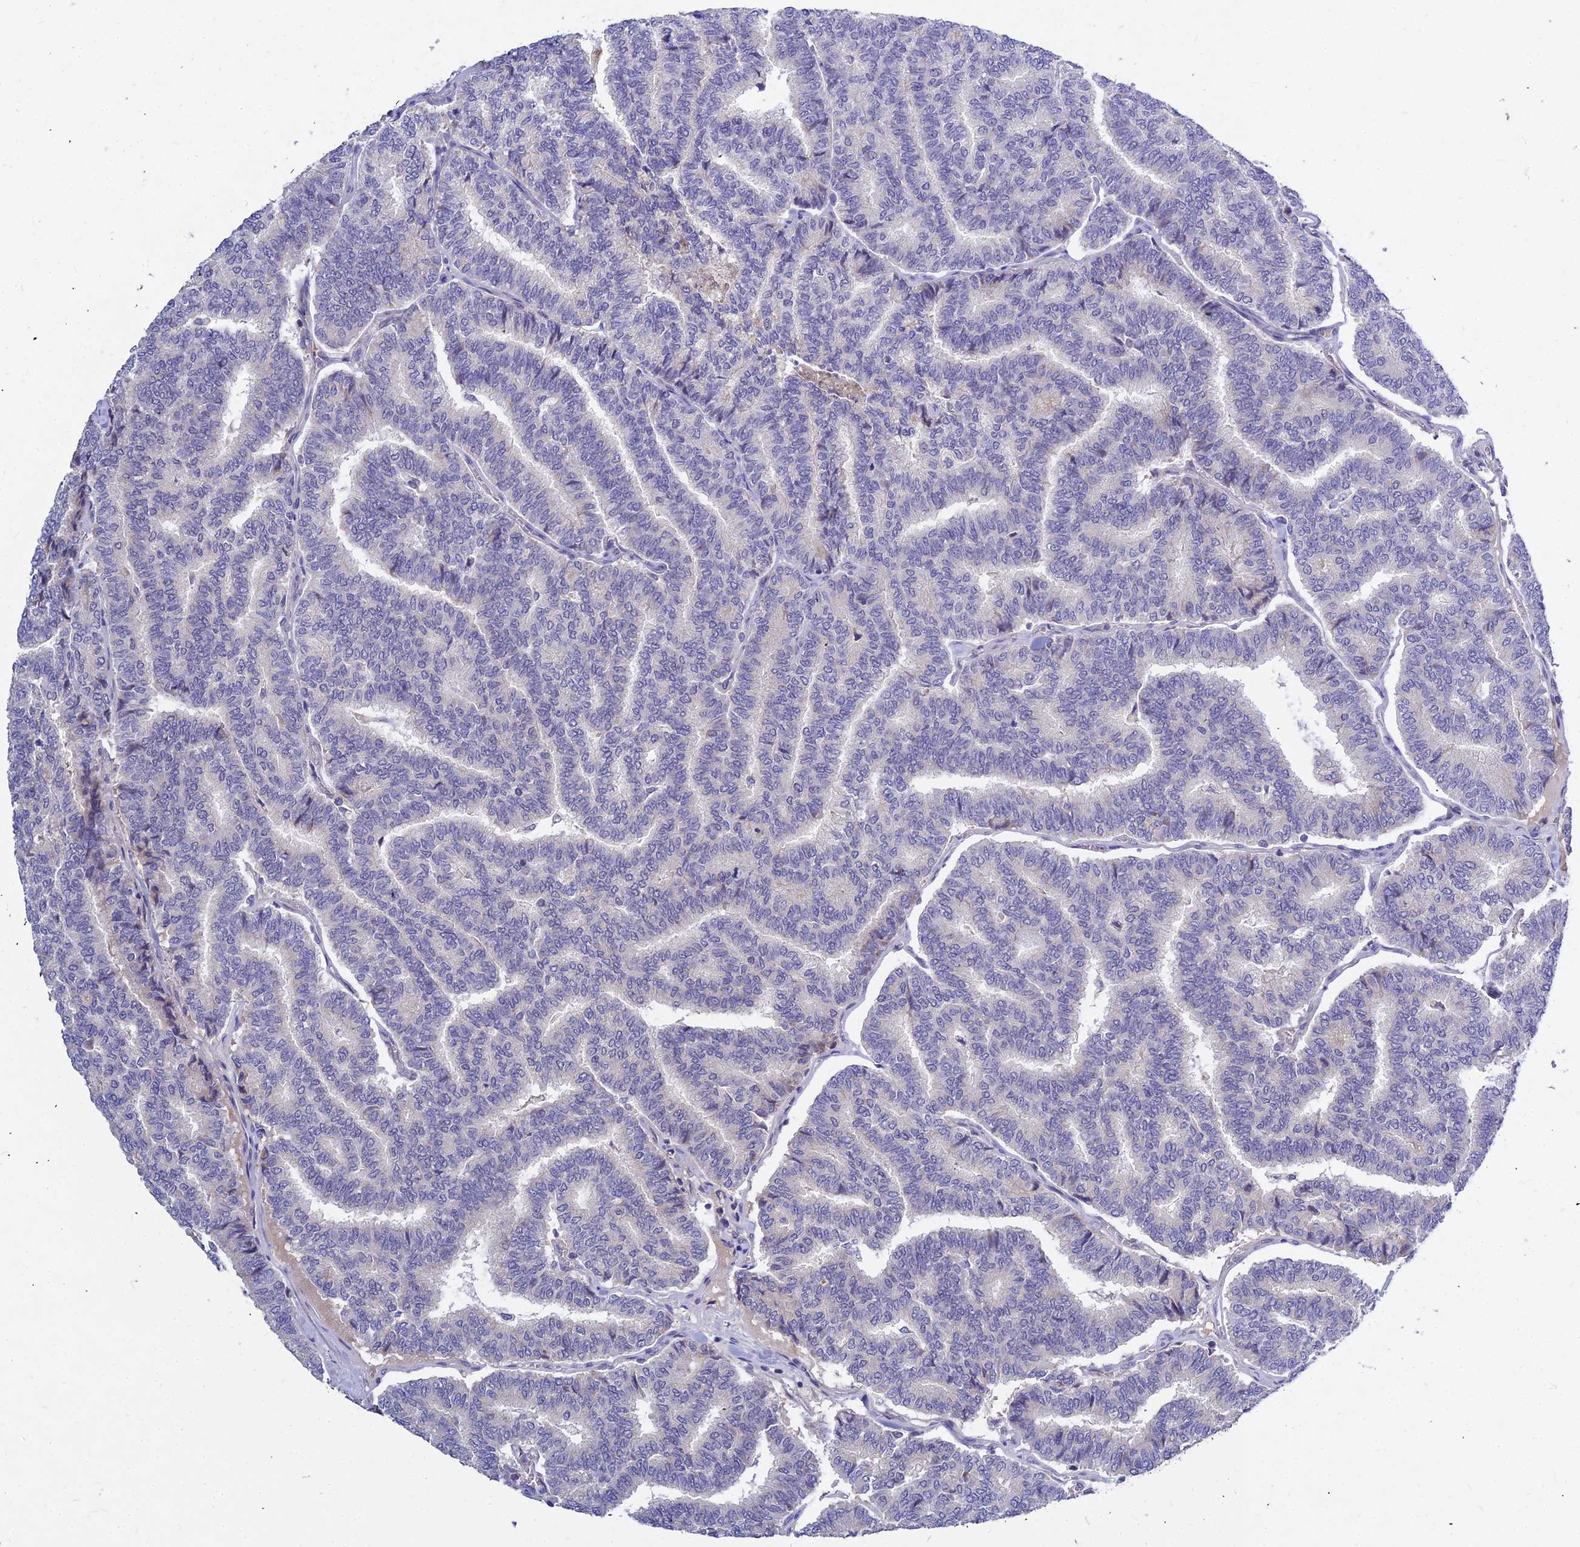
{"staining": {"intensity": "negative", "quantity": "none", "location": "none"}, "tissue": "thyroid cancer", "cell_type": "Tumor cells", "image_type": "cancer", "snomed": [{"axis": "morphology", "description": "Papillary adenocarcinoma, NOS"}, {"axis": "topography", "description": "Thyroid gland"}], "caption": "DAB immunohistochemical staining of papillary adenocarcinoma (thyroid) displays no significant expression in tumor cells.", "gene": "DMRTA1", "patient": {"sex": "female", "age": 35}}